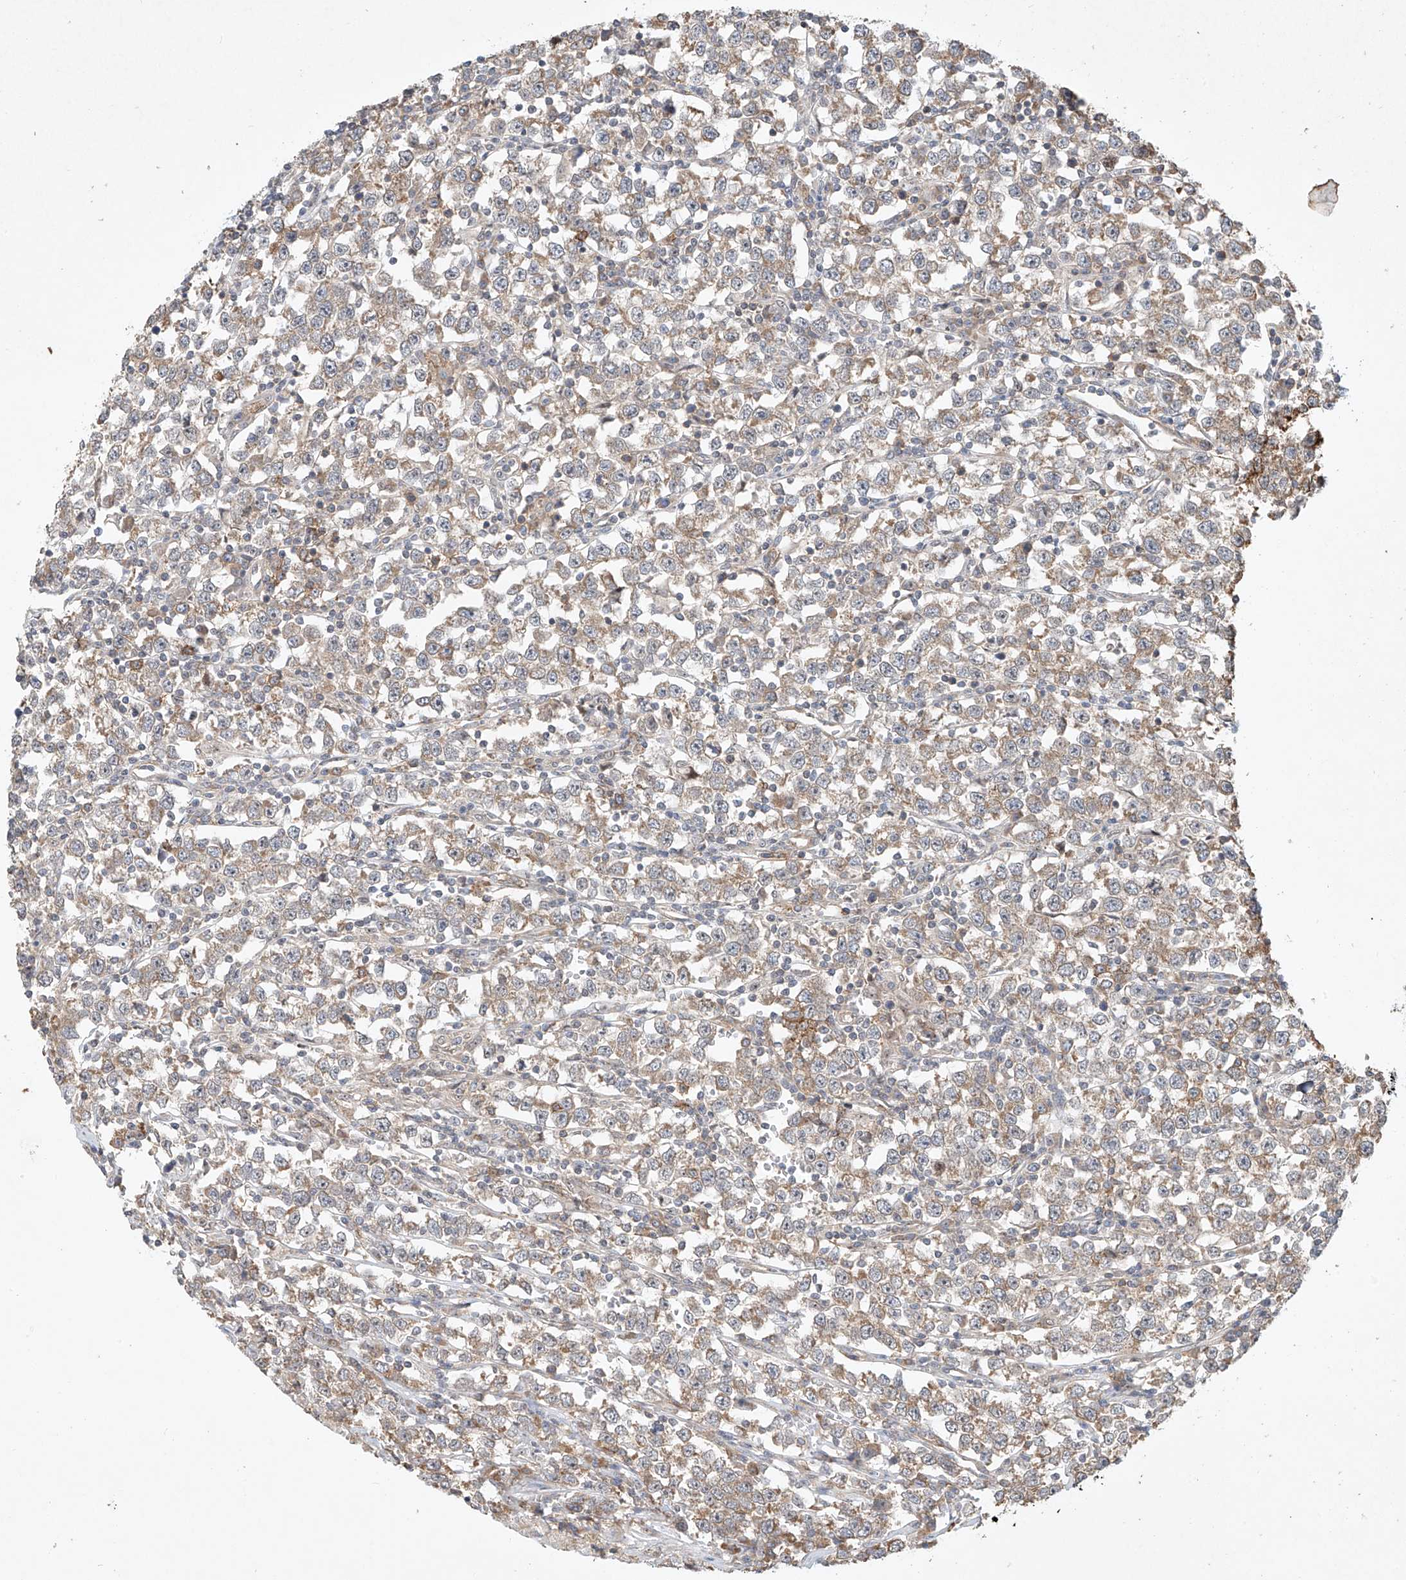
{"staining": {"intensity": "weak", "quantity": ">75%", "location": "cytoplasmic/membranous"}, "tissue": "testis cancer", "cell_type": "Tumor cells", "image_type": "cancer", "snomed": [{"axis": "morphology", "description": "Normal tissue, NOS"}, {"axis": "morphology", "description": "Seminoma, NOS"}, {"axis": "topography", "description": "Testis"}], "caption": "Brown immunohistochemical staining in seminoma (testis) reveals weak cytoplasmic/membranous staining in about >75% of tumor cells.", "gene": "TASP1", "patient": {"sex": "male", "age": 43}}